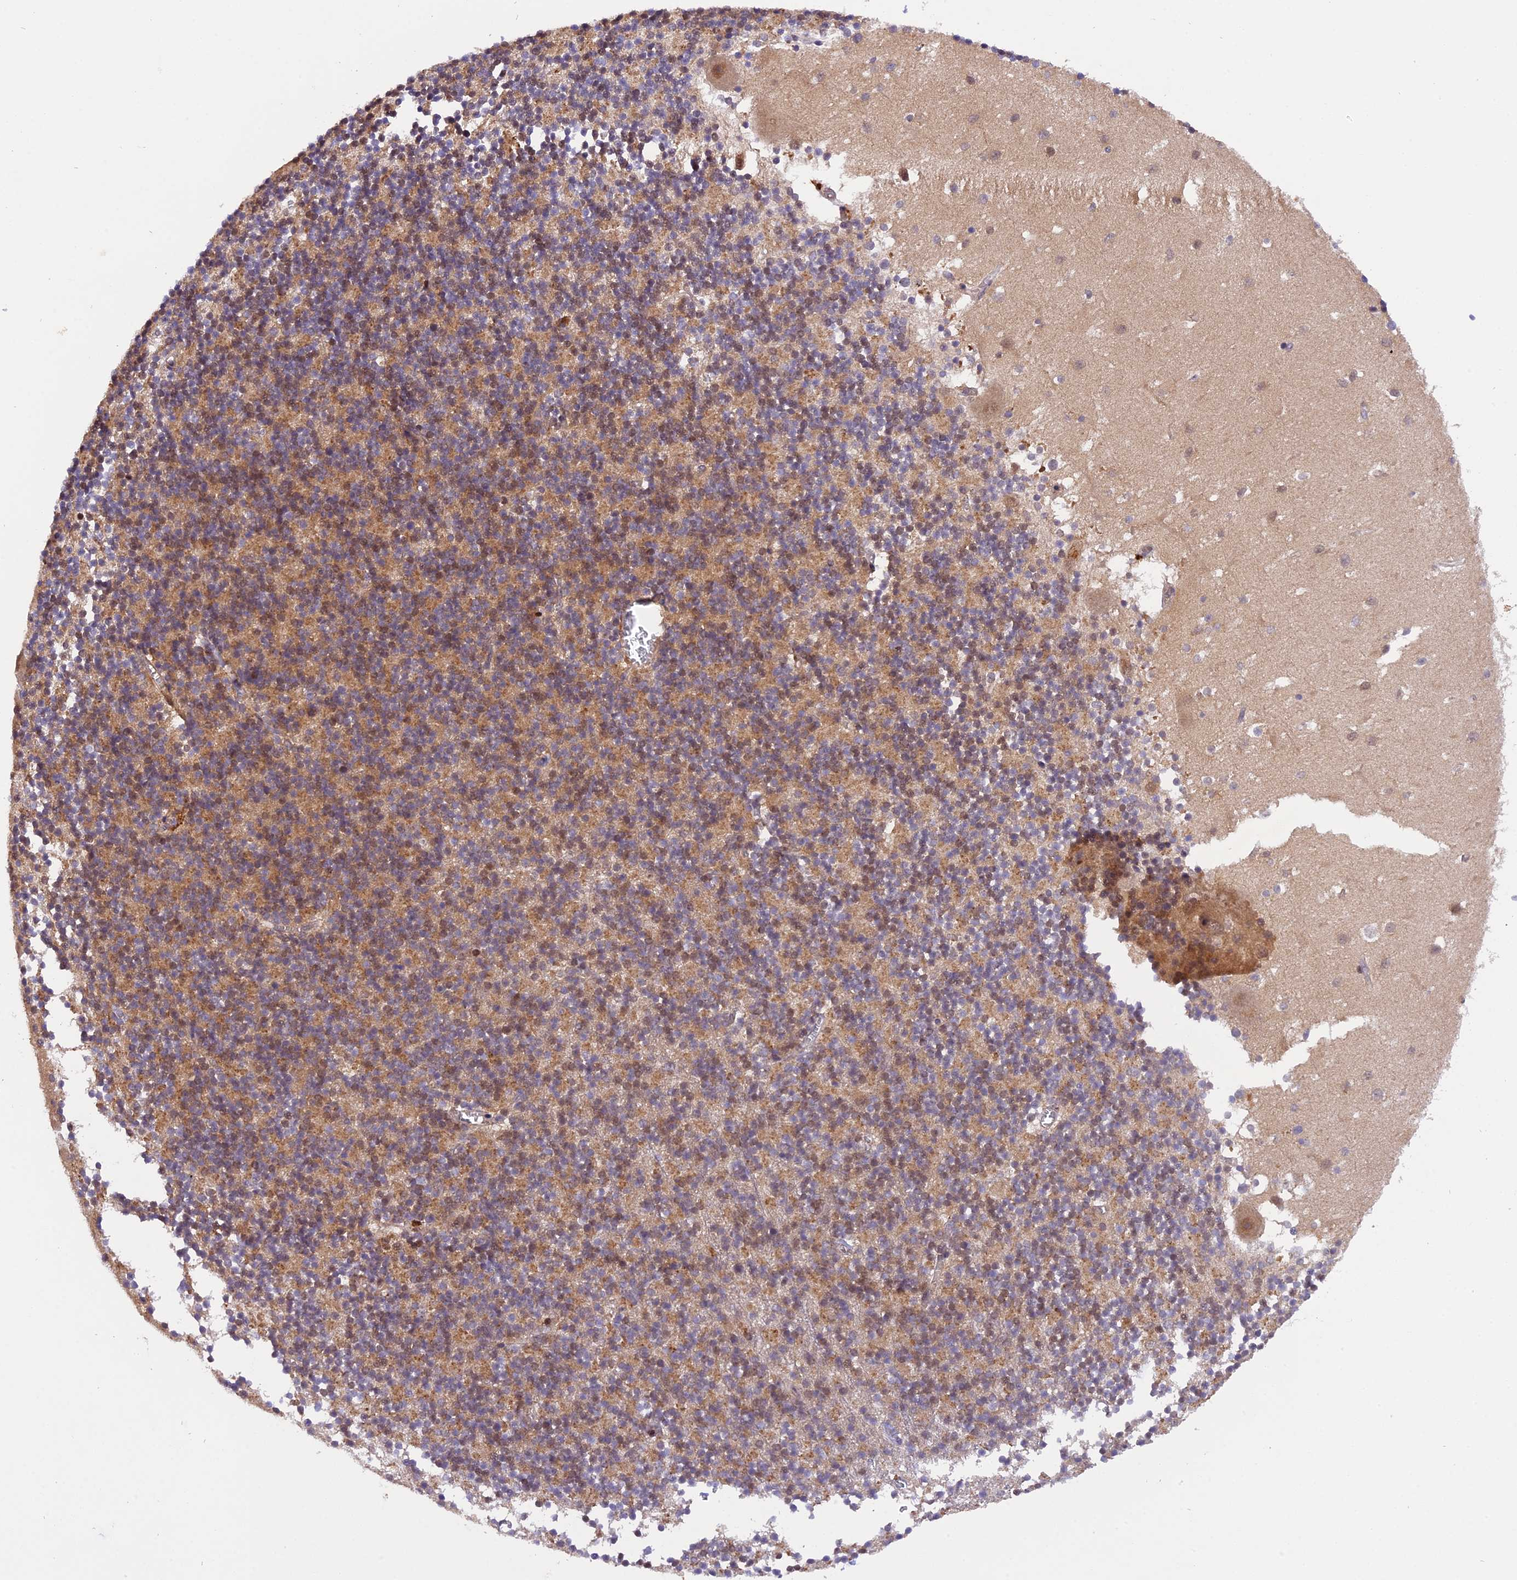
{"staining": {"intensity": "moderate", "quantity": "25%-75%", "location": "cytoplasmic/membranous"}, "tissue": "cerebellum", "cell_type": "Cells in granular layer", "image_type": "normal", "snomed": [{"axis": "morphology", "description": "Normal tissue, NOS"}, {"axis": "topography", "description": "Cerebellum"}], "caption": "Cerebellum stained with a brown dye displays moderate cytoplasmic/membranous positive expression in approximately 25%-75% of cells in granular layer.", "gene": "SAMD4A", "patient": {"sex": "male", "age": 54}}